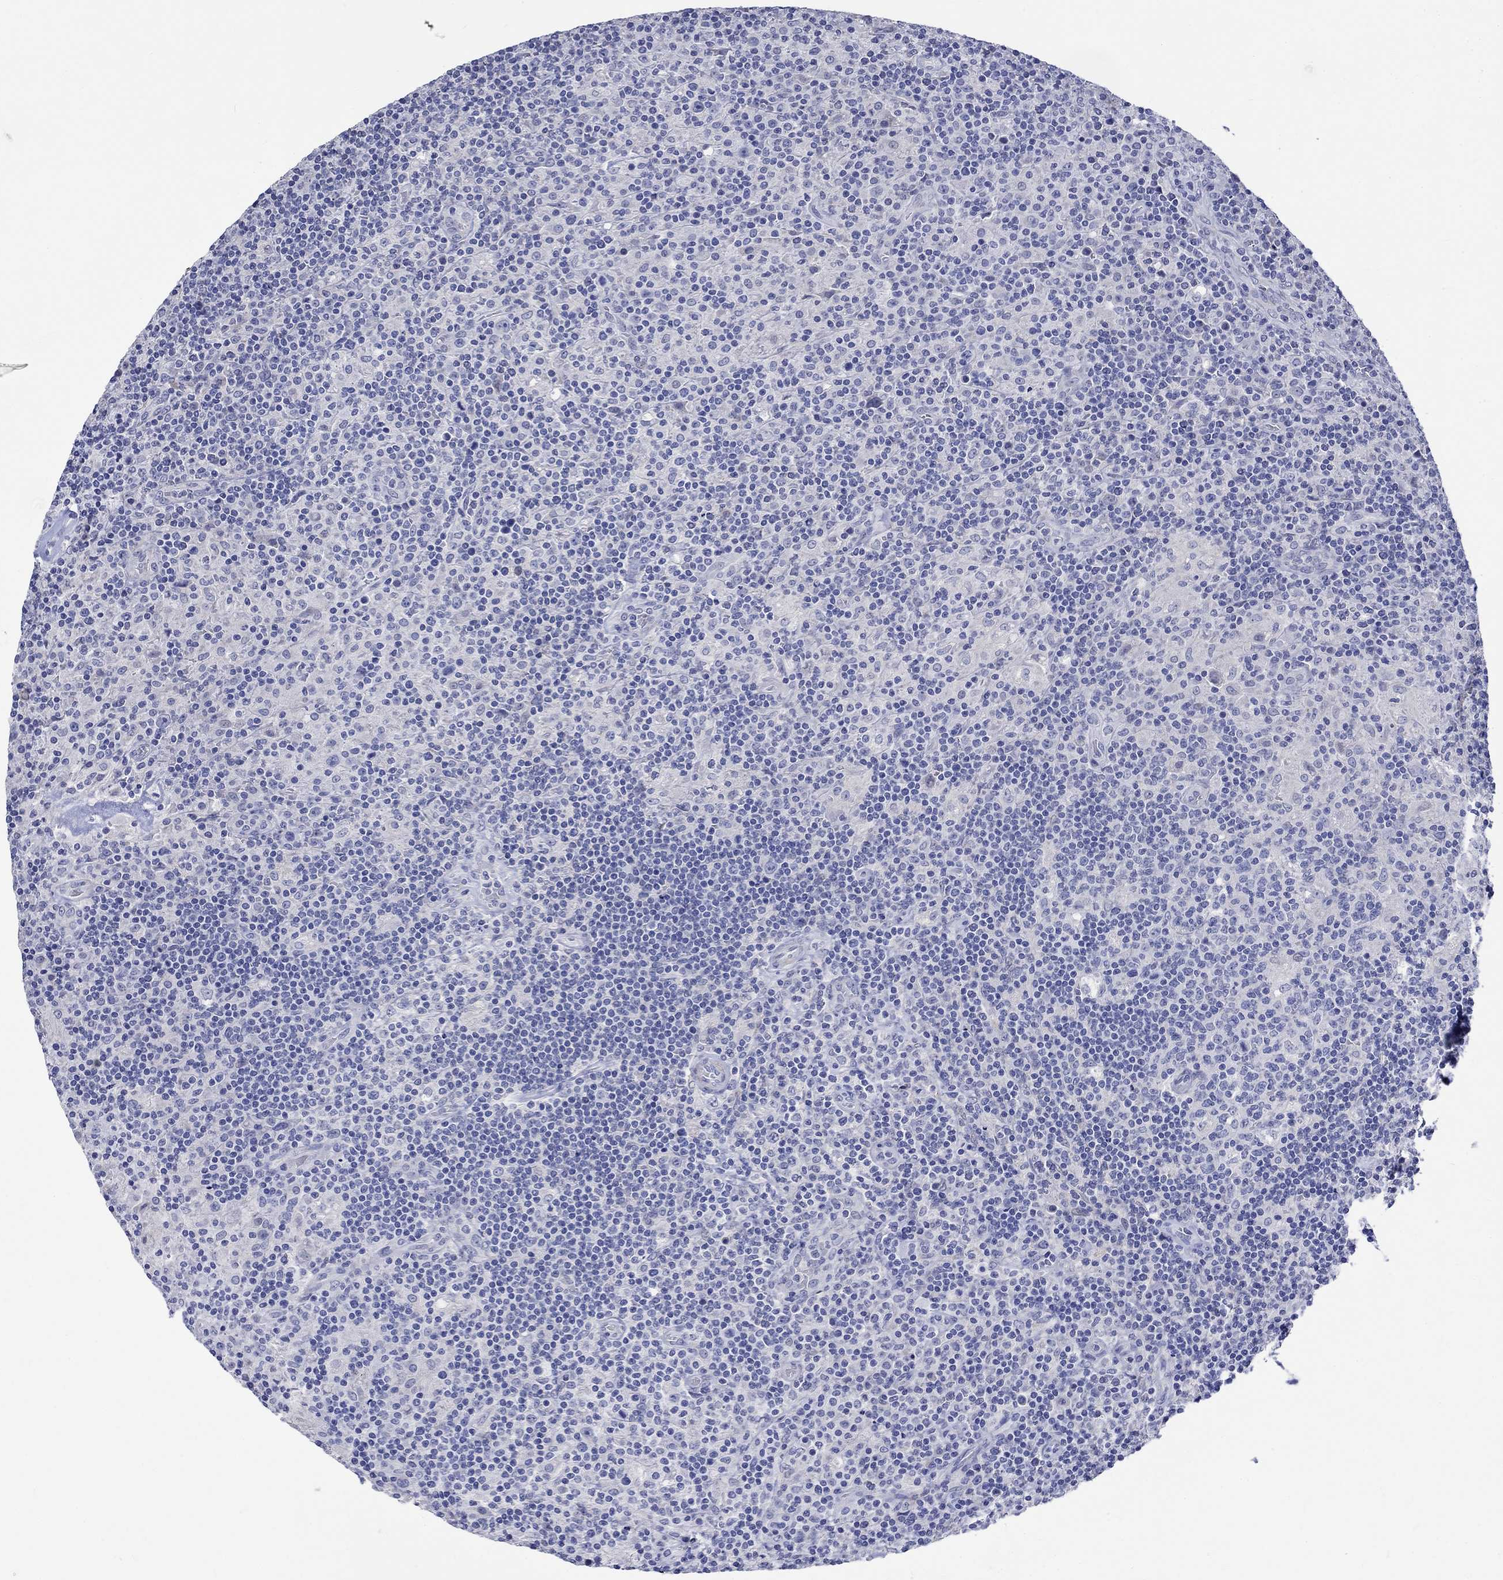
{"staining": {"intensity": "negative", "quantity": "none", "location": "none"}, "tissue": "lymphoma", "cell_type": "Tumor cells", "image_type": "cancer", "snomed": [{"axis": "morphology", "description": "Hodgkin's disease, NOS"}, {"axis": "topography", "description": "Lymph node"}], "caption": "Tumor cells are negative for protein expression in human Hodgkin's disease.", "gene": "CRYAB", "patient": {"sex": "male", "age": 70}}